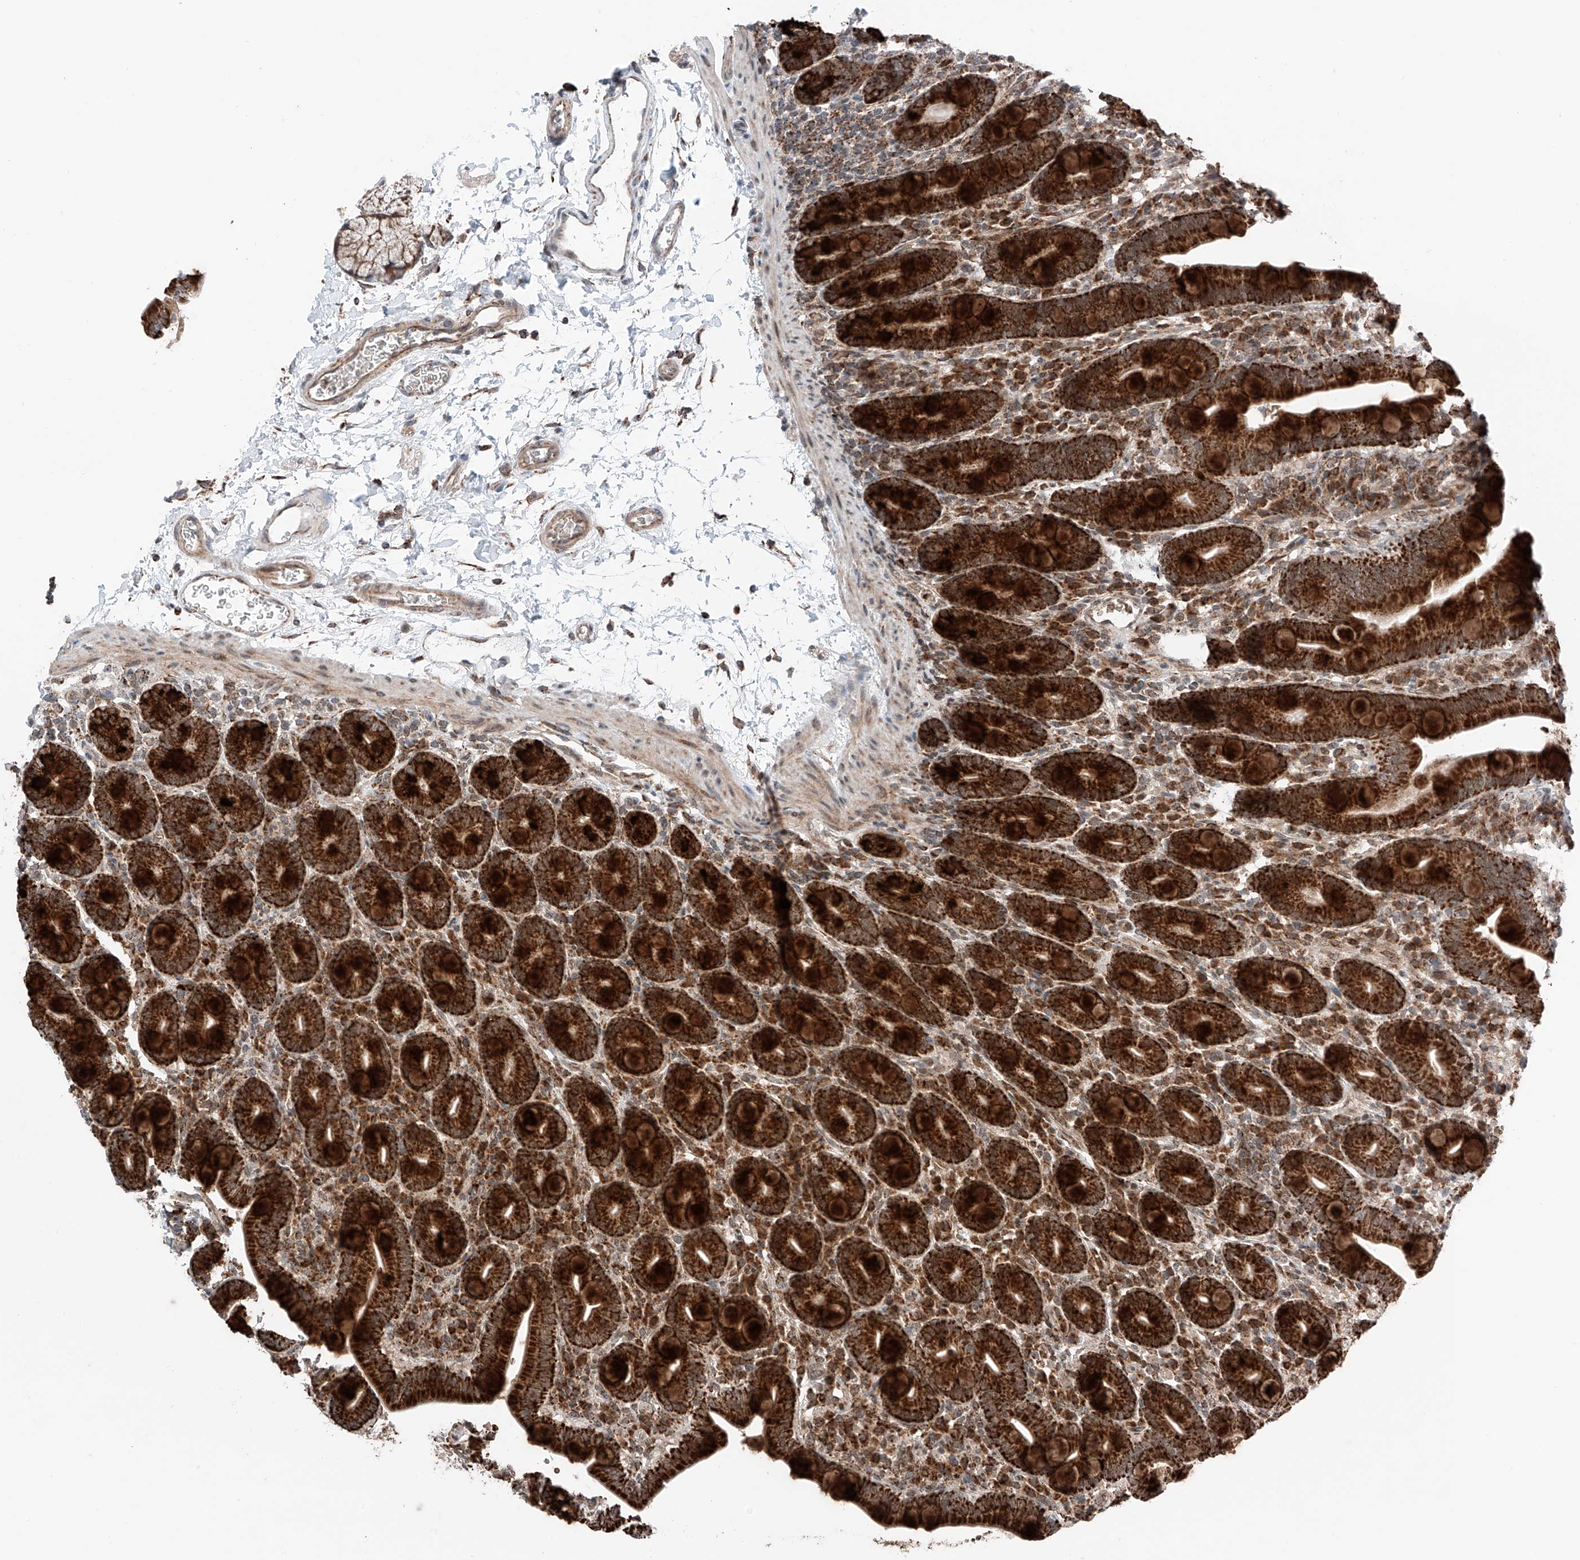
{"staining": {"intensity": "strong", "quantity": ">75%", "location": "cytoplasmic/membranous"}, "tissue": "duodenum", "cell_type": "Glandular cells", "image_type": "normal", "snomed": [{"axis": "morphology", "description": "Normal tissue, NOS"}, {"axis": "topography", "description": "Duodenum"}], "caption": "Immunohistochemical staining of unremarkable human duodenum exhibits strong cytoplasmic/membranous protein staining in about >75% of glandular cells. The staining was performed using DAB (3,3'-diaminobenzidine), with brown indicating positive protein expression. Nuclei are stained blue with hematoxylin.", "gene": "ZSCAN29", "patient": {"sex": "male", "age": 35}}